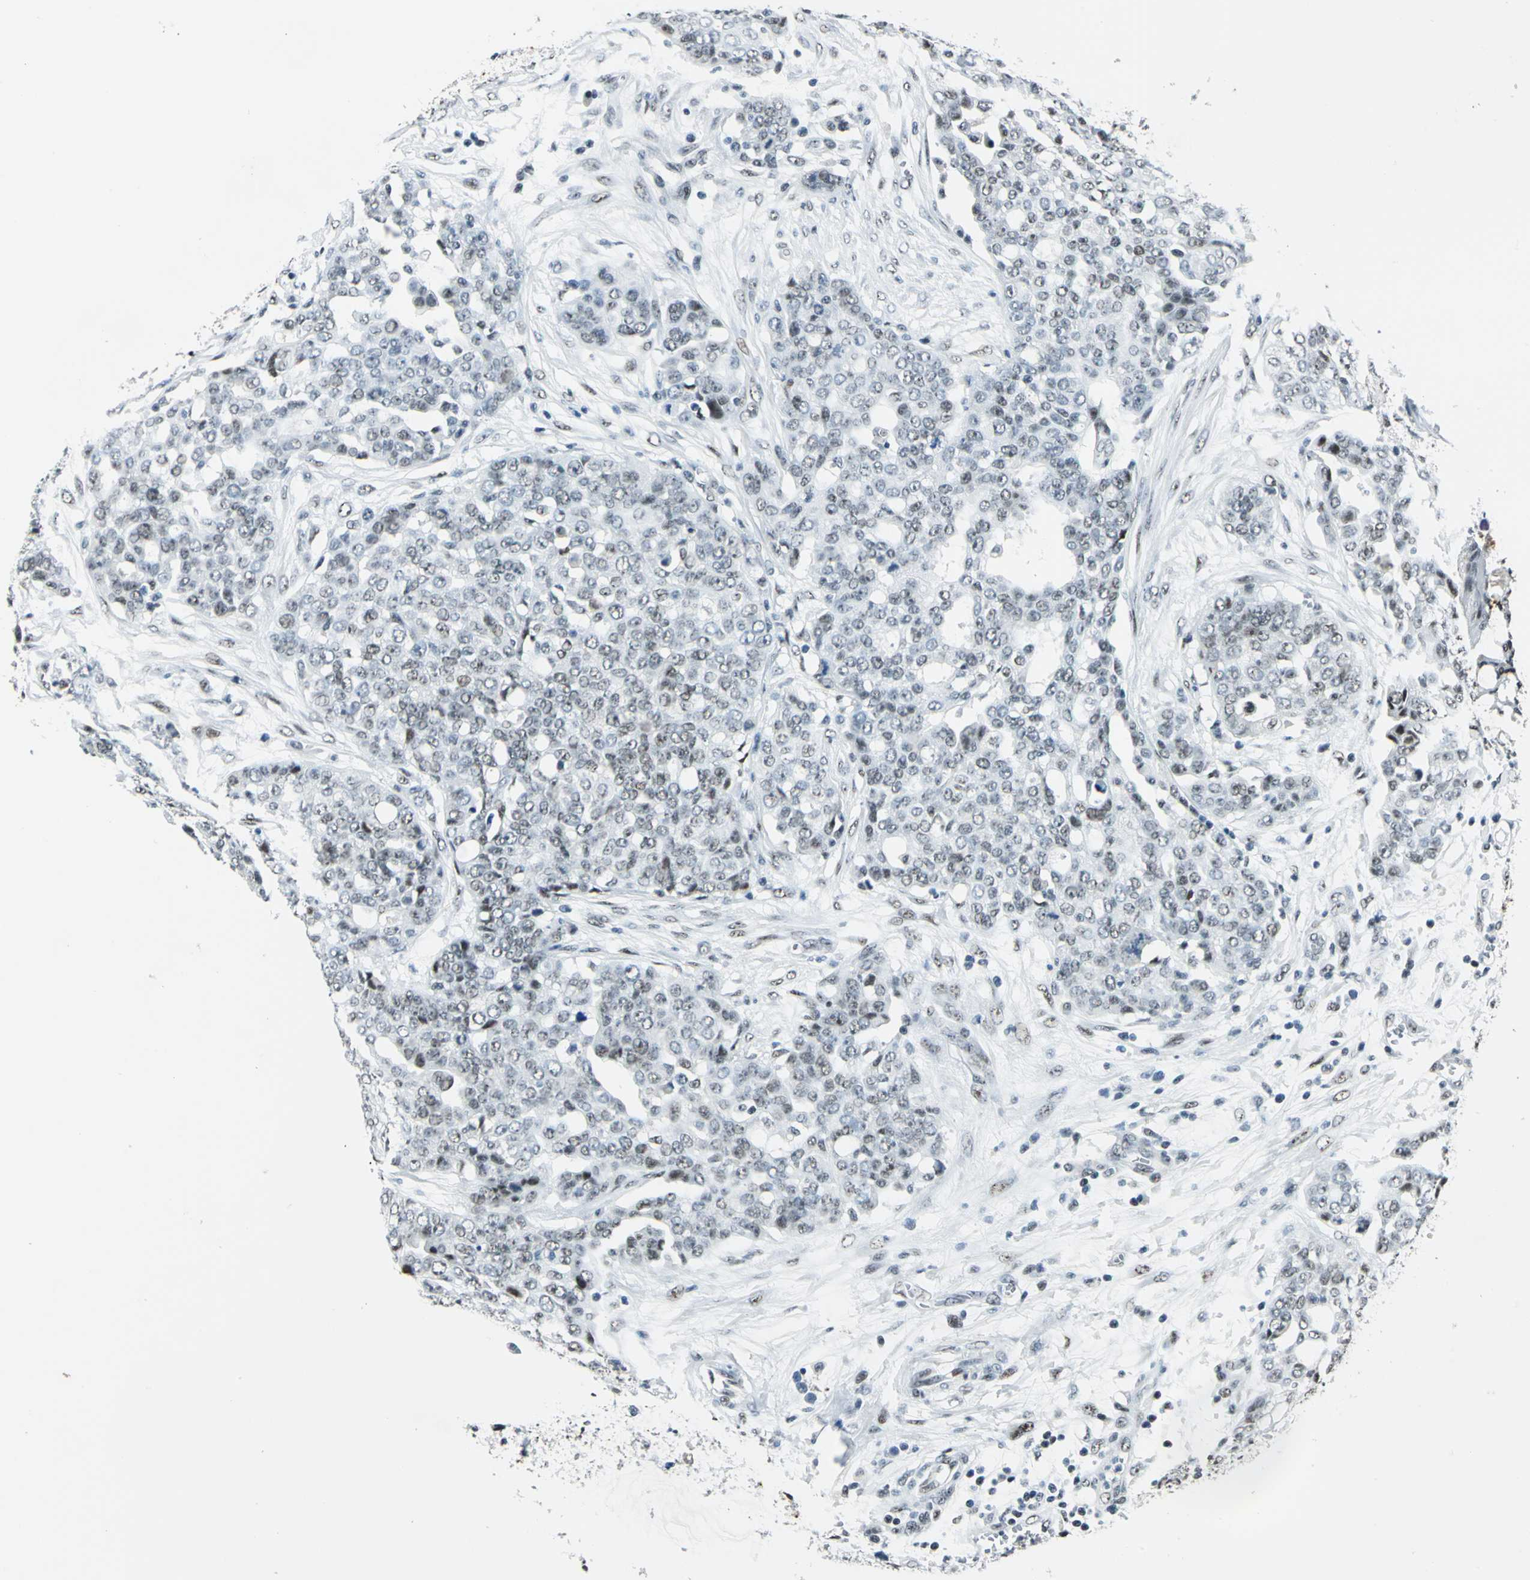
{"staining": {"intensity": "weak", "quantity": "25%-75%", "location": "nuclear"}, "tissue": "ovarian cancer", "cell_type": "Tumor cells", "image_type": "cancer", "snomed": [{"axis": "morphology", "description": "Cystadenocarcinoma, serous, NOS"}, {"axis": "topography", "description": "Soft tissue"}, {"axis": "topography", "description": "Ovary"}], "caption": "IHC histopathology image of neoplastic tissue: ovarian cancer stained using immunohistochemistry displays low levels of weak protein expression localized specifically in the nuclear of tumor cells, appearing as a nuclear brown color.", "gene": "KAT6B", "patient": {"sex": "female", "age": 57}}